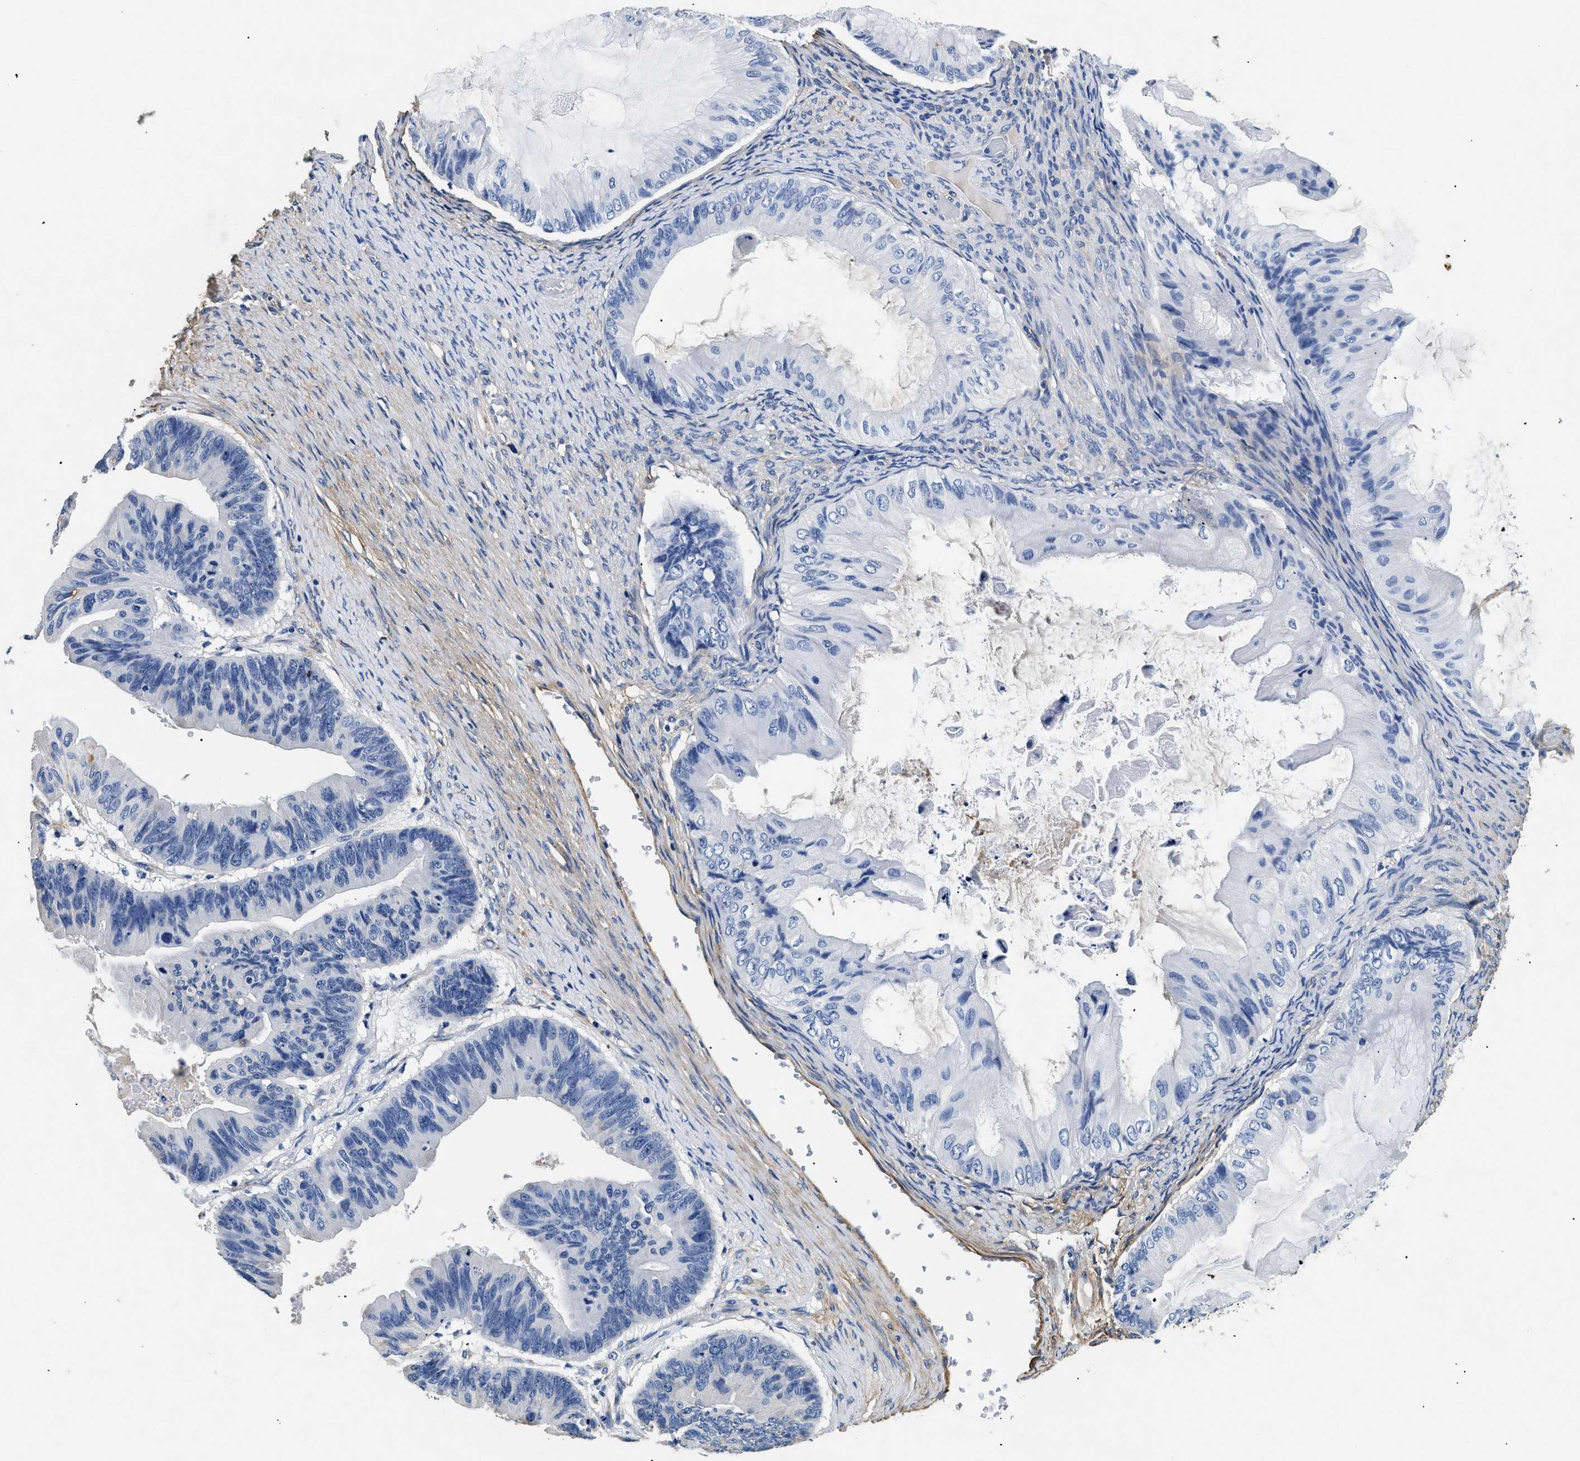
{"staining": {"intensity": "negative", "quantity": "none", "location": "none"}, "tissue": "ovarian cancer", "cell_type": "Tumor cells", "image_type": "cancer", "snomed": [{"axis": "morphology", "description": "Cystadenocarcinoma, mucinous, NOS"}, {"axis": "topography", "description": "Ovary"}], "caption": "A micrograph of human ovarian cancer is negative for staining in tumor cells.", "gene": "LAMA3", "patient": {"sex": "female", "age": 61}}